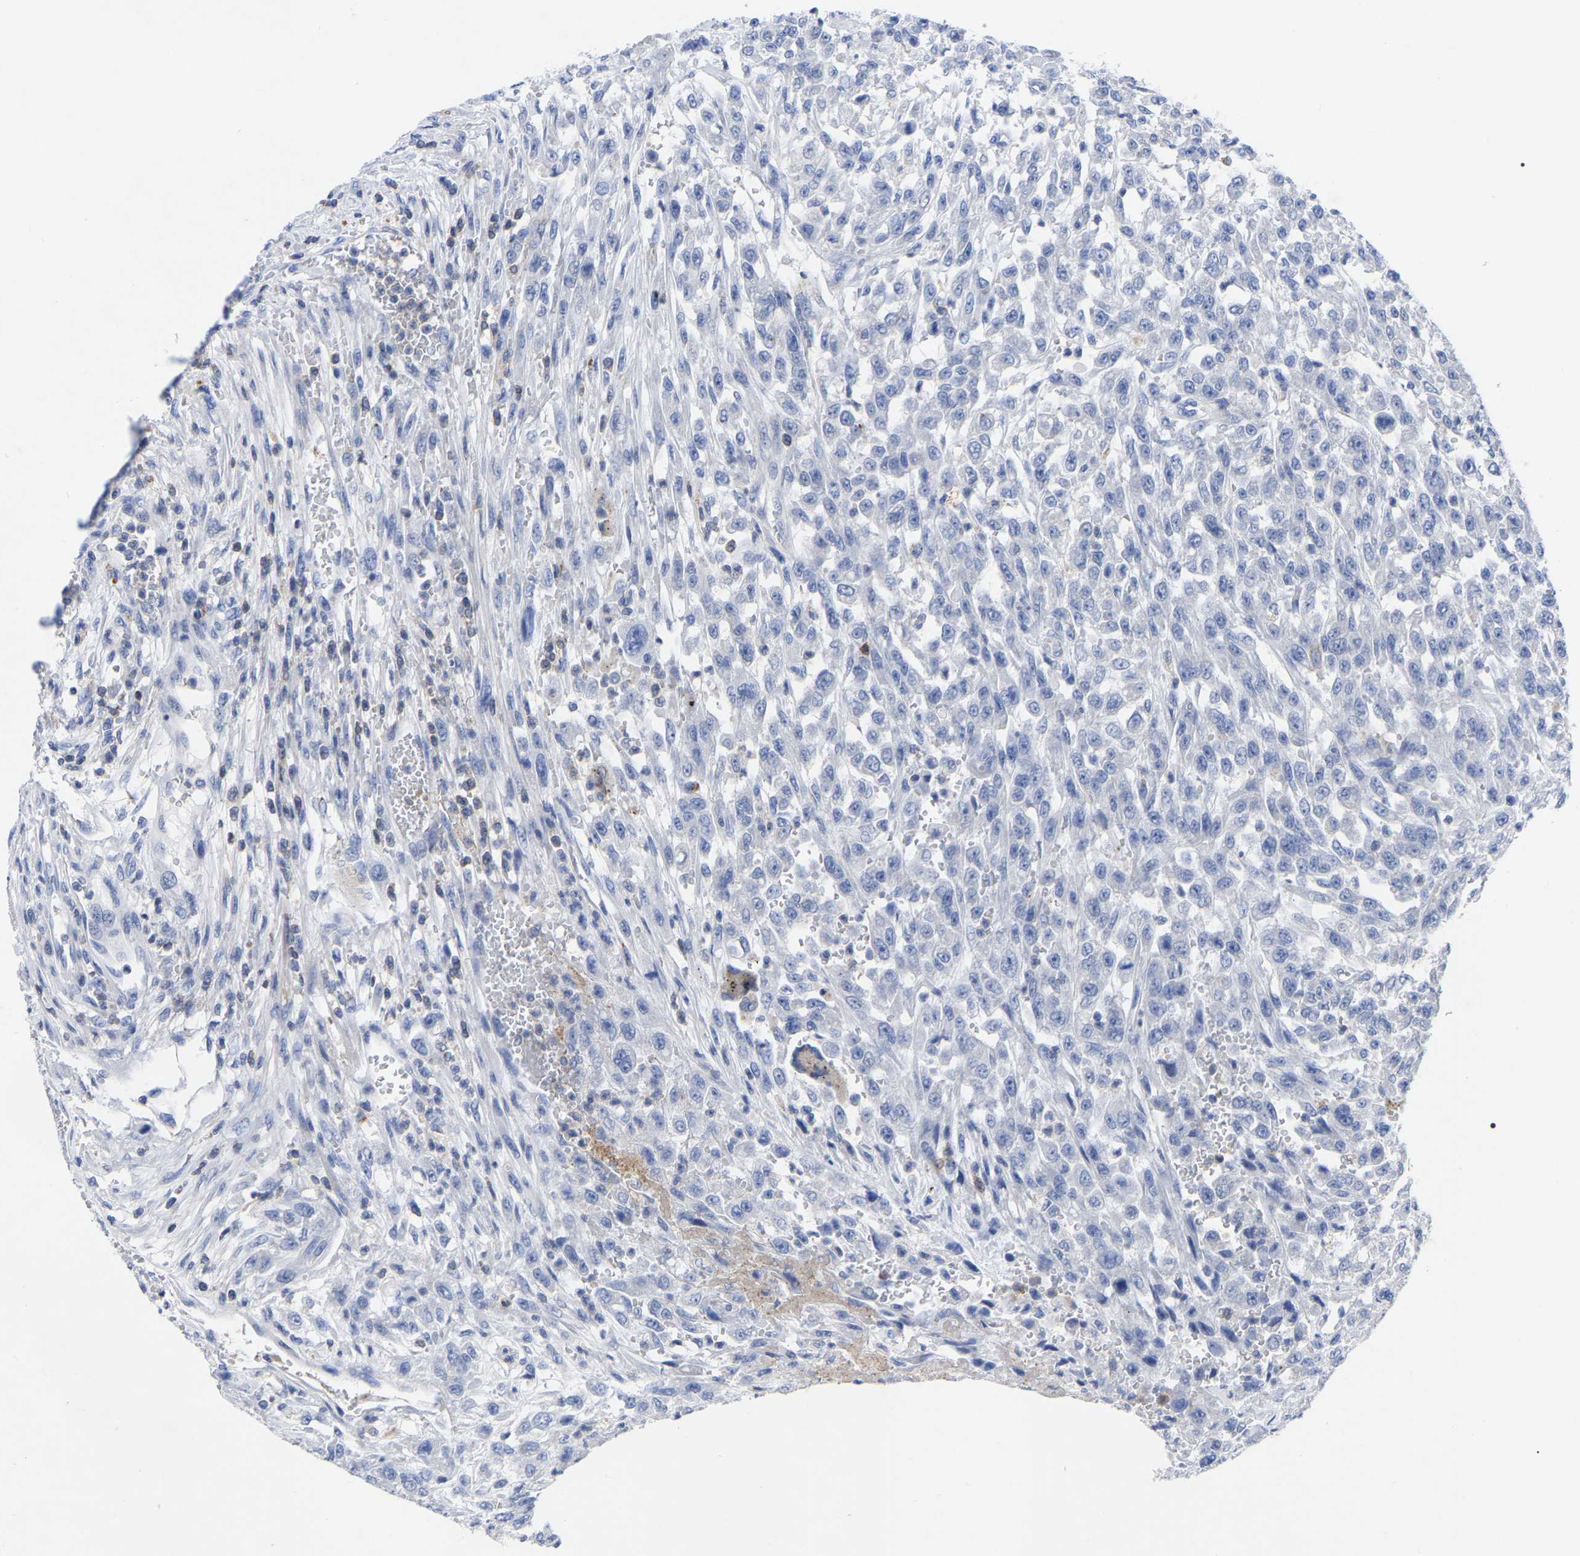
{"staining": {"intensity": "negative", "quantity": "none", "location": "none"}, "tissue": "urothelial cancer", "cell_type": "Tumor cells", "image_type": "cancer", "snomed": [{"axis": "morphology", "description": "Urothelial carcinoma, High grade"}, {"axis": "topography", "description": "Urinary bladder"}], "caption": "Image shows no significant protein staining in tumor cells of urothelial carcinoma (high-grade). (DAB (3,3'-diaminobenzidine) immunohistochemistry with hematoxylin counter stain).", "gene": "PTPN7", "patient": {"sex": "male", "age": 46}}